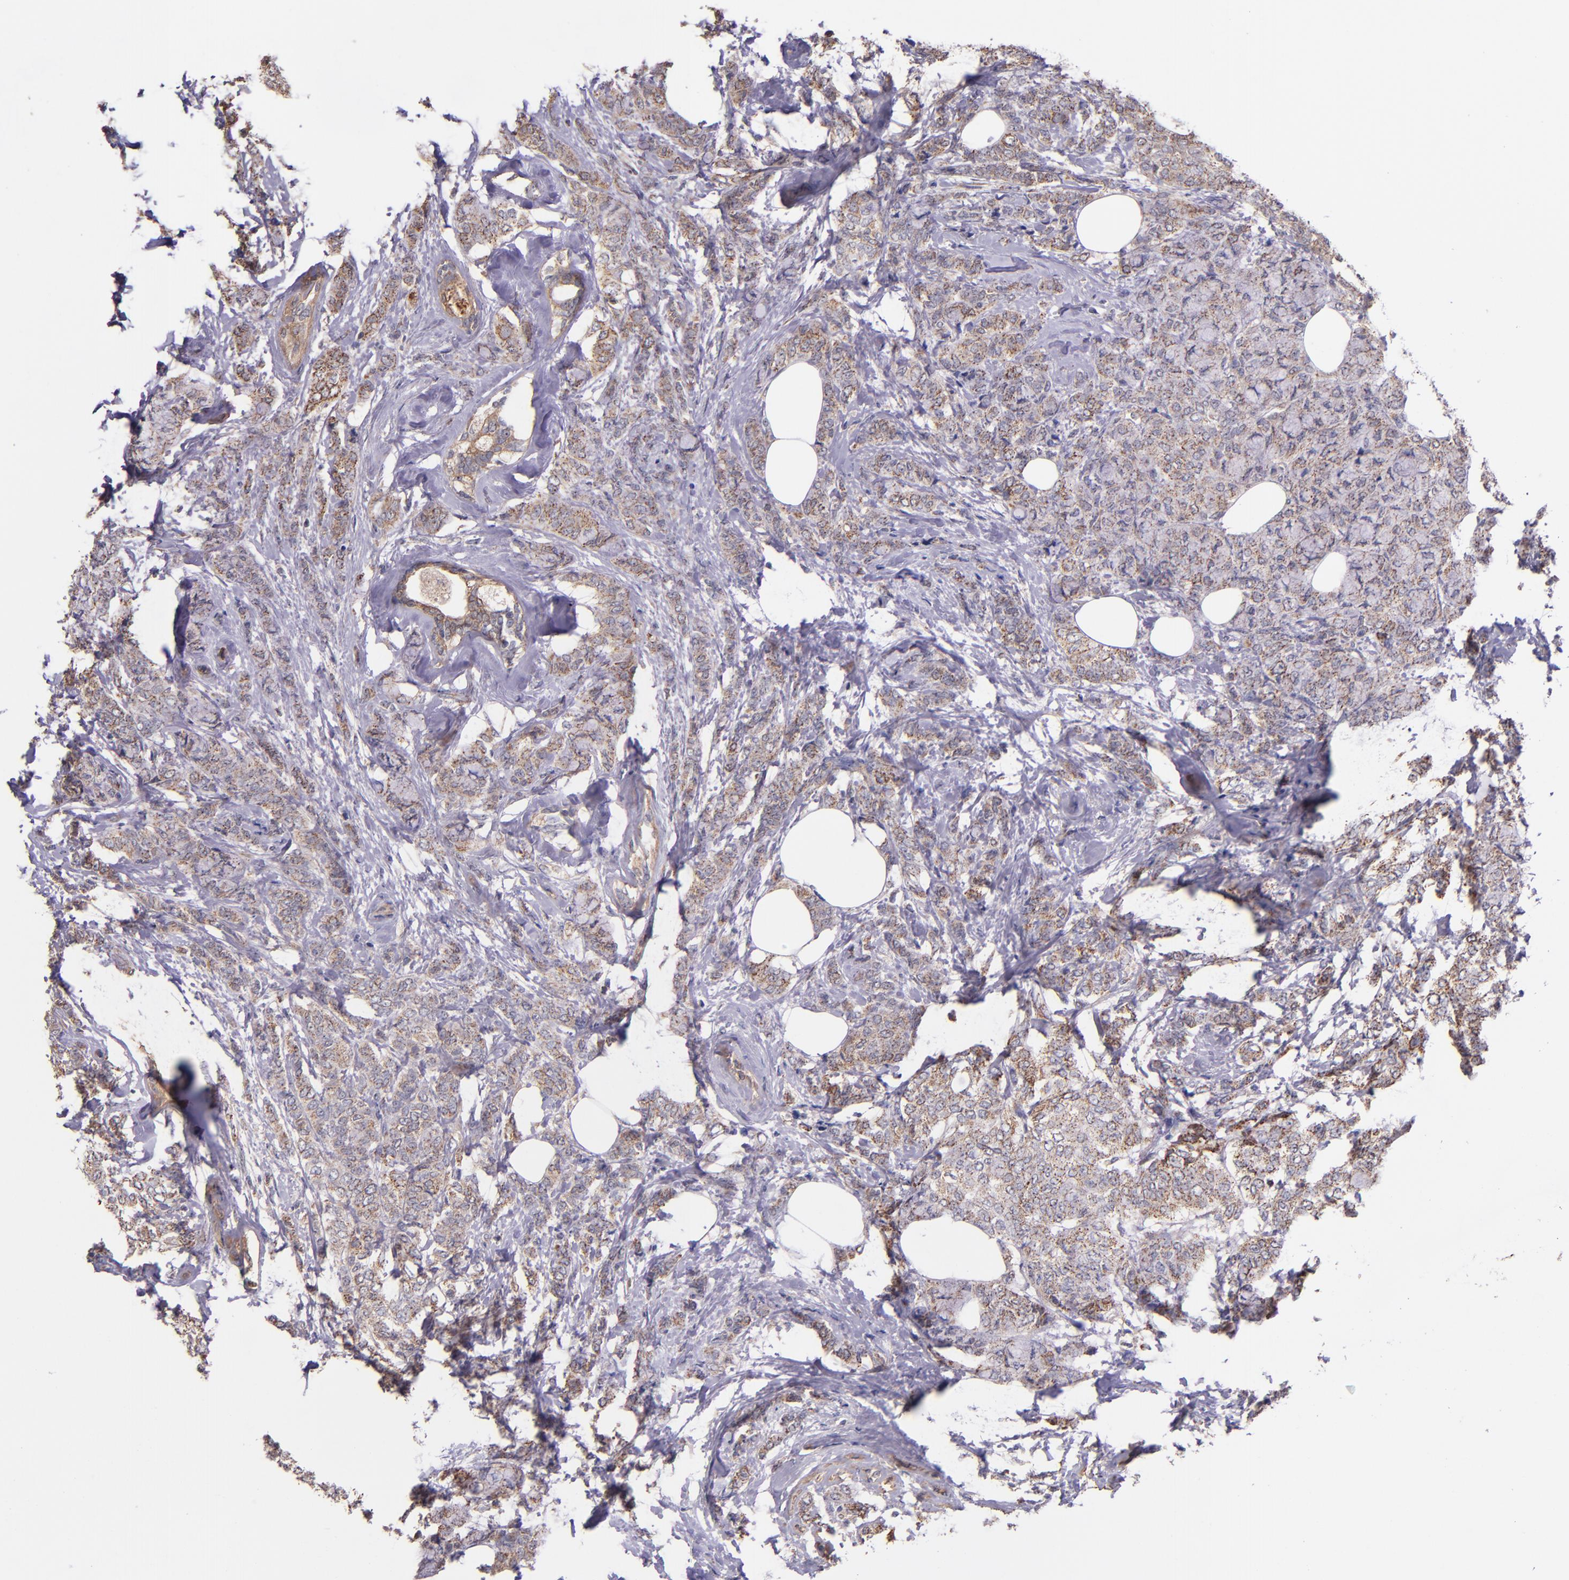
{"staining": {"intensity": "moderate", "quantity": ">75%", "location": "cytoplasmic/membranous"}, "tissue": "breast cancer", "cell_type": "Tumor cells", "image_type": "cancer", "snomed": [{"axis": "morphology", "description": "Lobular carcinoma"}, {"axis": "topography", "description": "Breast"}], "caption": "Approximately >75% of tumor cells in breast lobular carcinoma reveal moderate cytoplasmic/membranous protein expression as visualized by brown immunohistochemical staining.", "gene": "SHC1", "patient": {"sex": "female", "age": 60}}